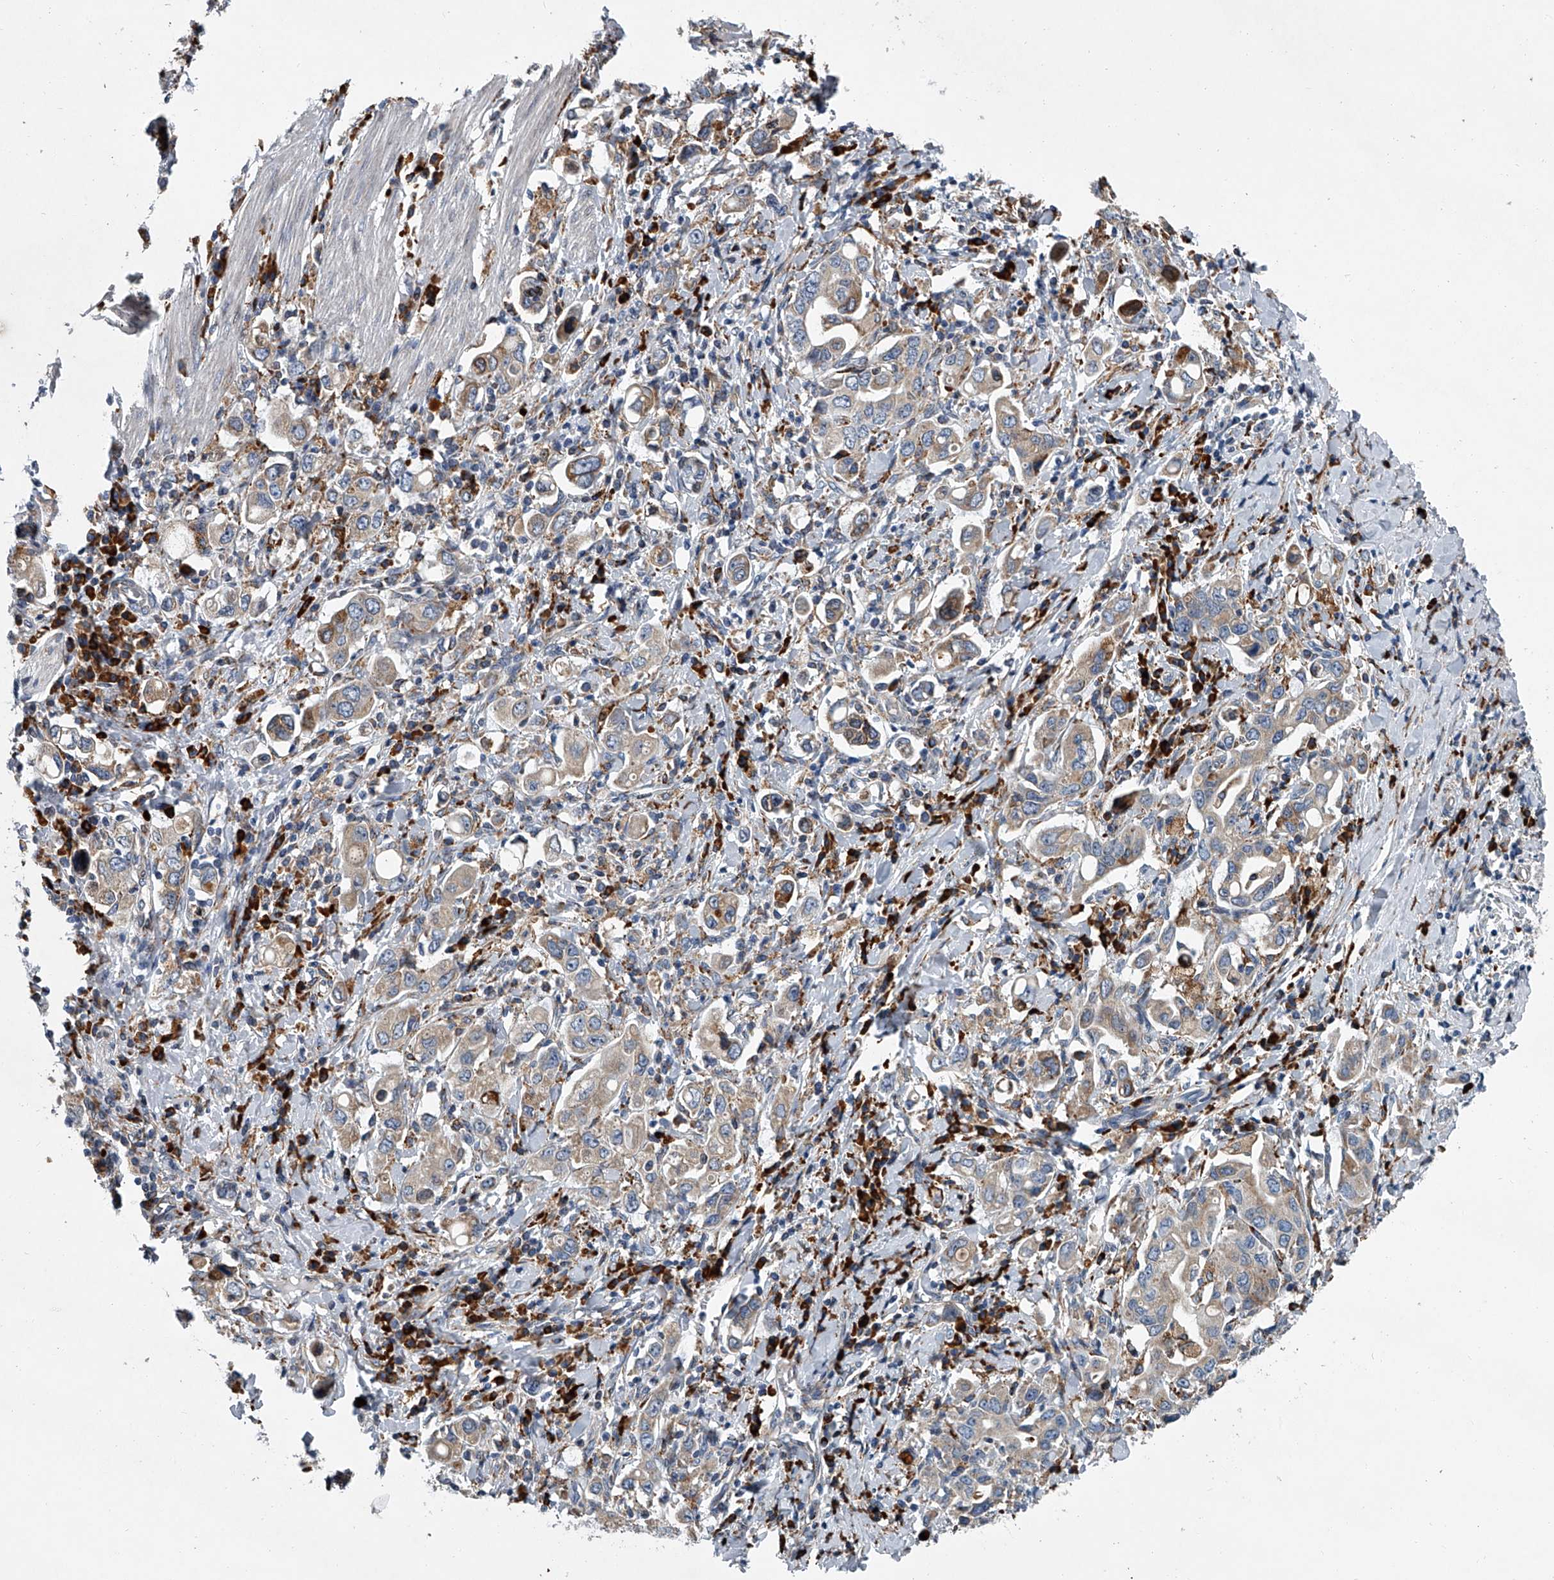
{"staining": {"intensity": "weak", "quantity": ">75%", "location": "cytoplasmic/membranous"}, "tissue": "stomach cancer", "cell_type": "Tumor cells", "image_type": "cancer", "snomed": [{"axis": "morphology", "description": "Adenocarcinoma, NOS"}, {"axis": "topography", "description": "Stomach, upper"}], "caption": "DAB immunohistochemical staining of human stomach adenocarcinoma demonstrates weak cytoplasmic/membranous protein expression in about >75% of tumor cells.", "gene": "TMEM63C", "patient": {"sex": "male", "age": 62}}